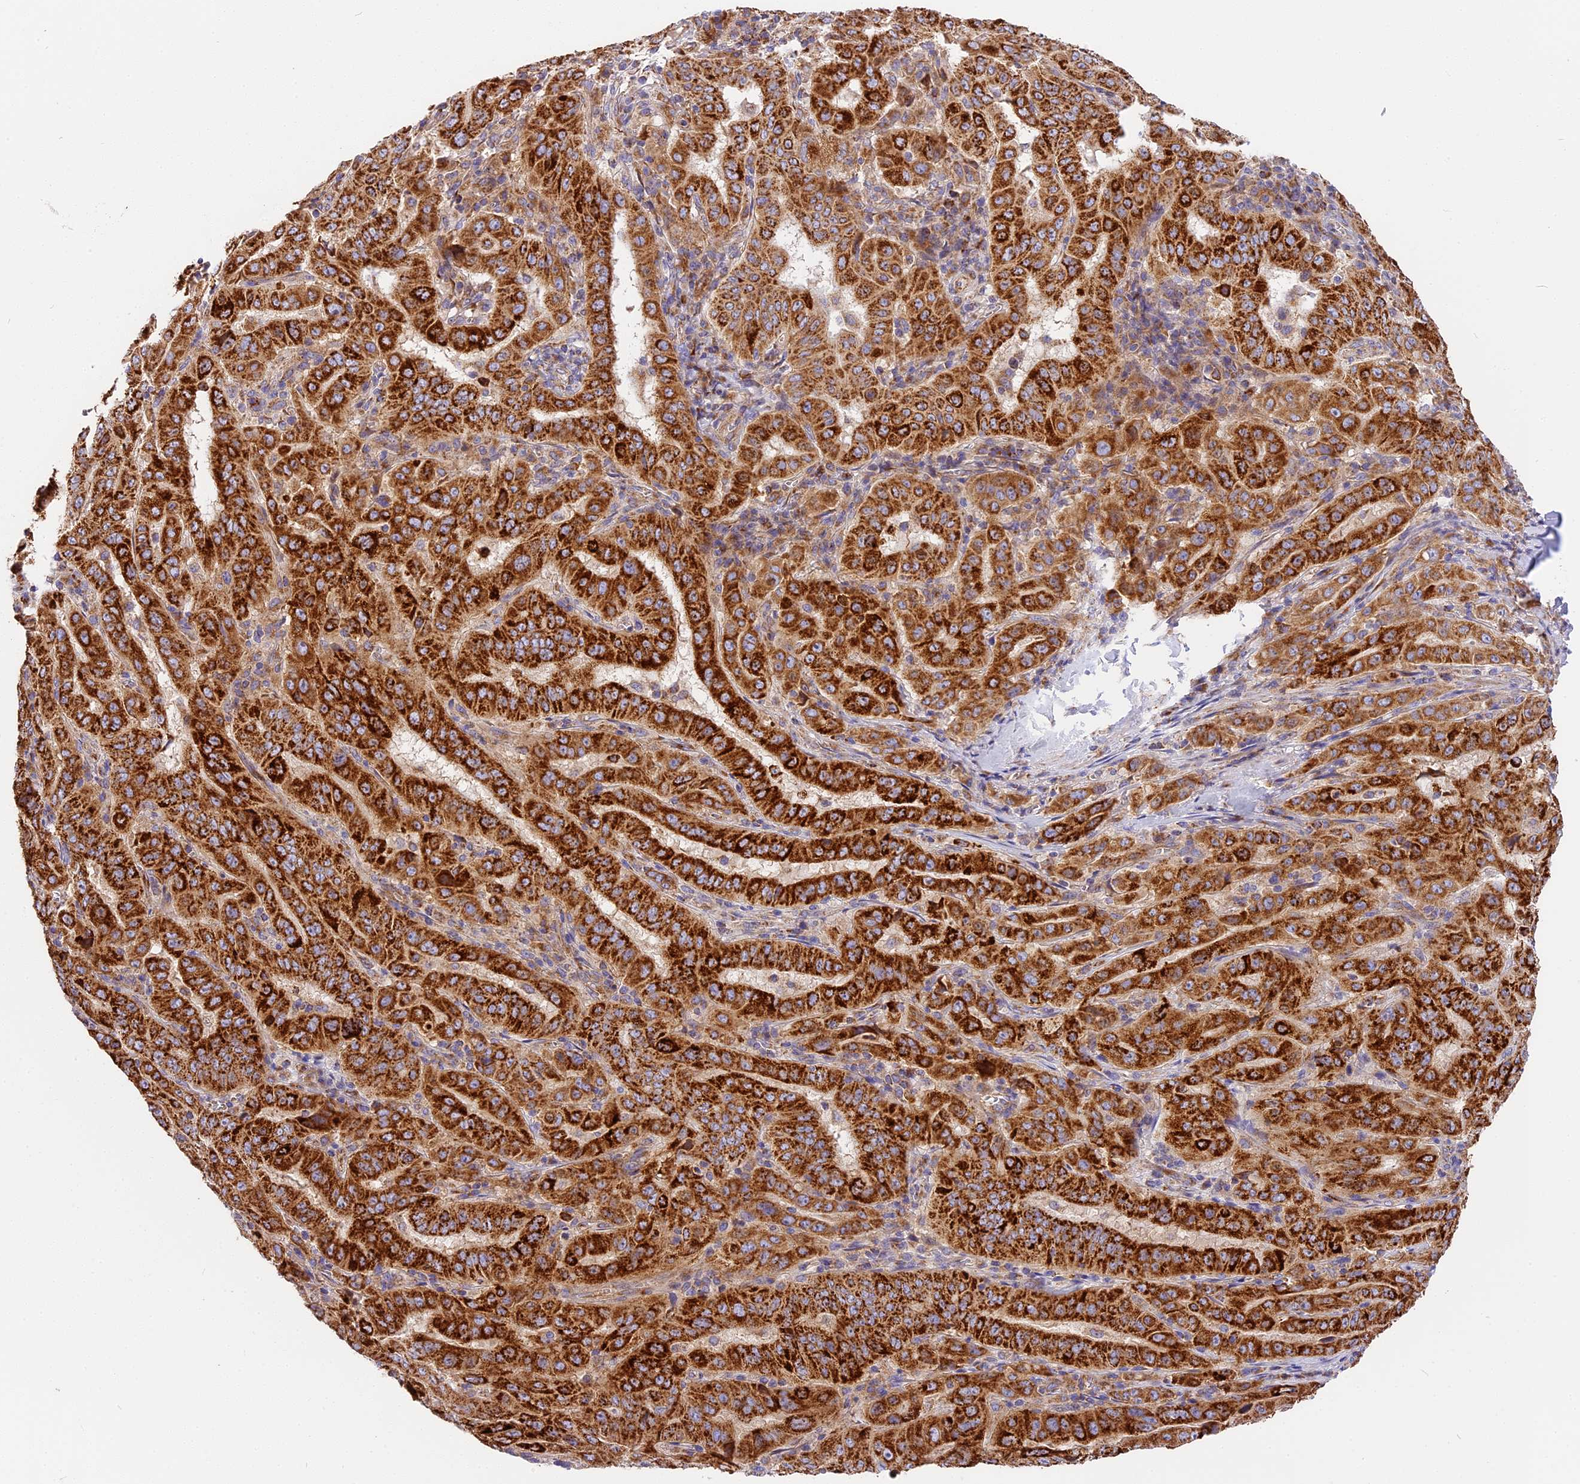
{"staining": {"intensity": "strong", "quantity": ">75%", "location": "cytoplasmic/membranous"}, "tissue": "pancreatic cancer", "cell_type": "Tumor cells", "image_type": "cancer", "snomed": [{"axis": "morphology", "description": "Adenocarcinoma, NOS"}, {"axis": "topography", "description": "Pancreas"}], "caption": "IHC image of adenocarcinoma (pancreatic) stained for a protein (brown), which shows high levels of strong cytoplasmic/membranous staining in approximately >75% of tumor cells.", "gene": "MRAS", "patient": {"sex": "male", "age": 63}}